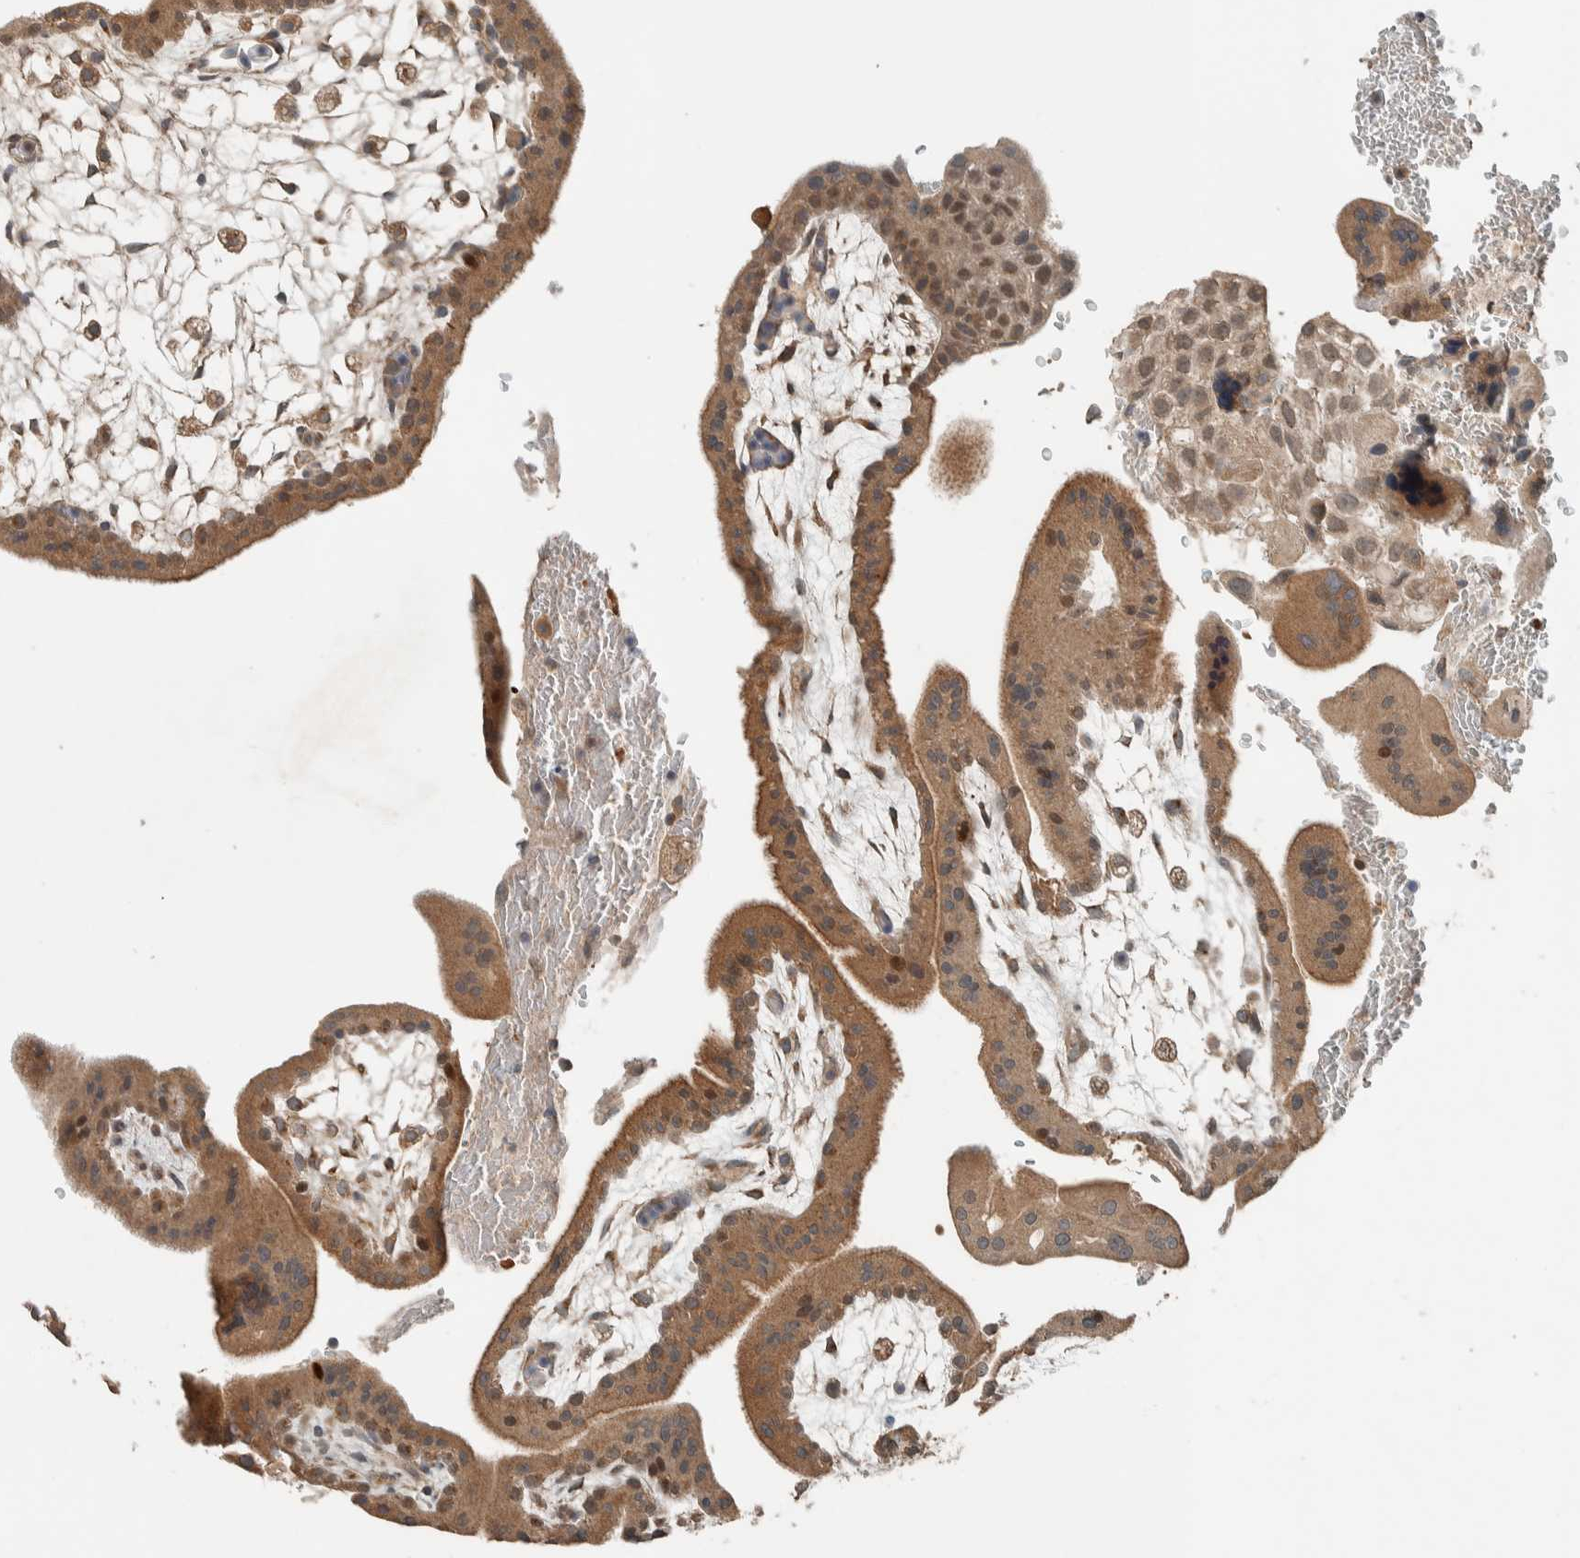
{"staining": {"intensity": "moderate", "quantity": ">75%", "location": "cytoplasmic/membranous"}, "tissue": "placenta", "cell_type": "Trophoblastic cells", "image_type": "normal", "snomed": [{"axis": "morphology", "description": "Normal tissue, NOS"}, {"axis": "topography", "description": "Placenta"}], "caption": "Immunohistochemical staining of normal placenta shows moderate cytoplasmic/membranous protein expression in about >75% of trophoblastic cells. (IHC, brightfield microscopy, high magnification).", "gene": "NBR1", "patient": {"sex": "female", "age": 35}}